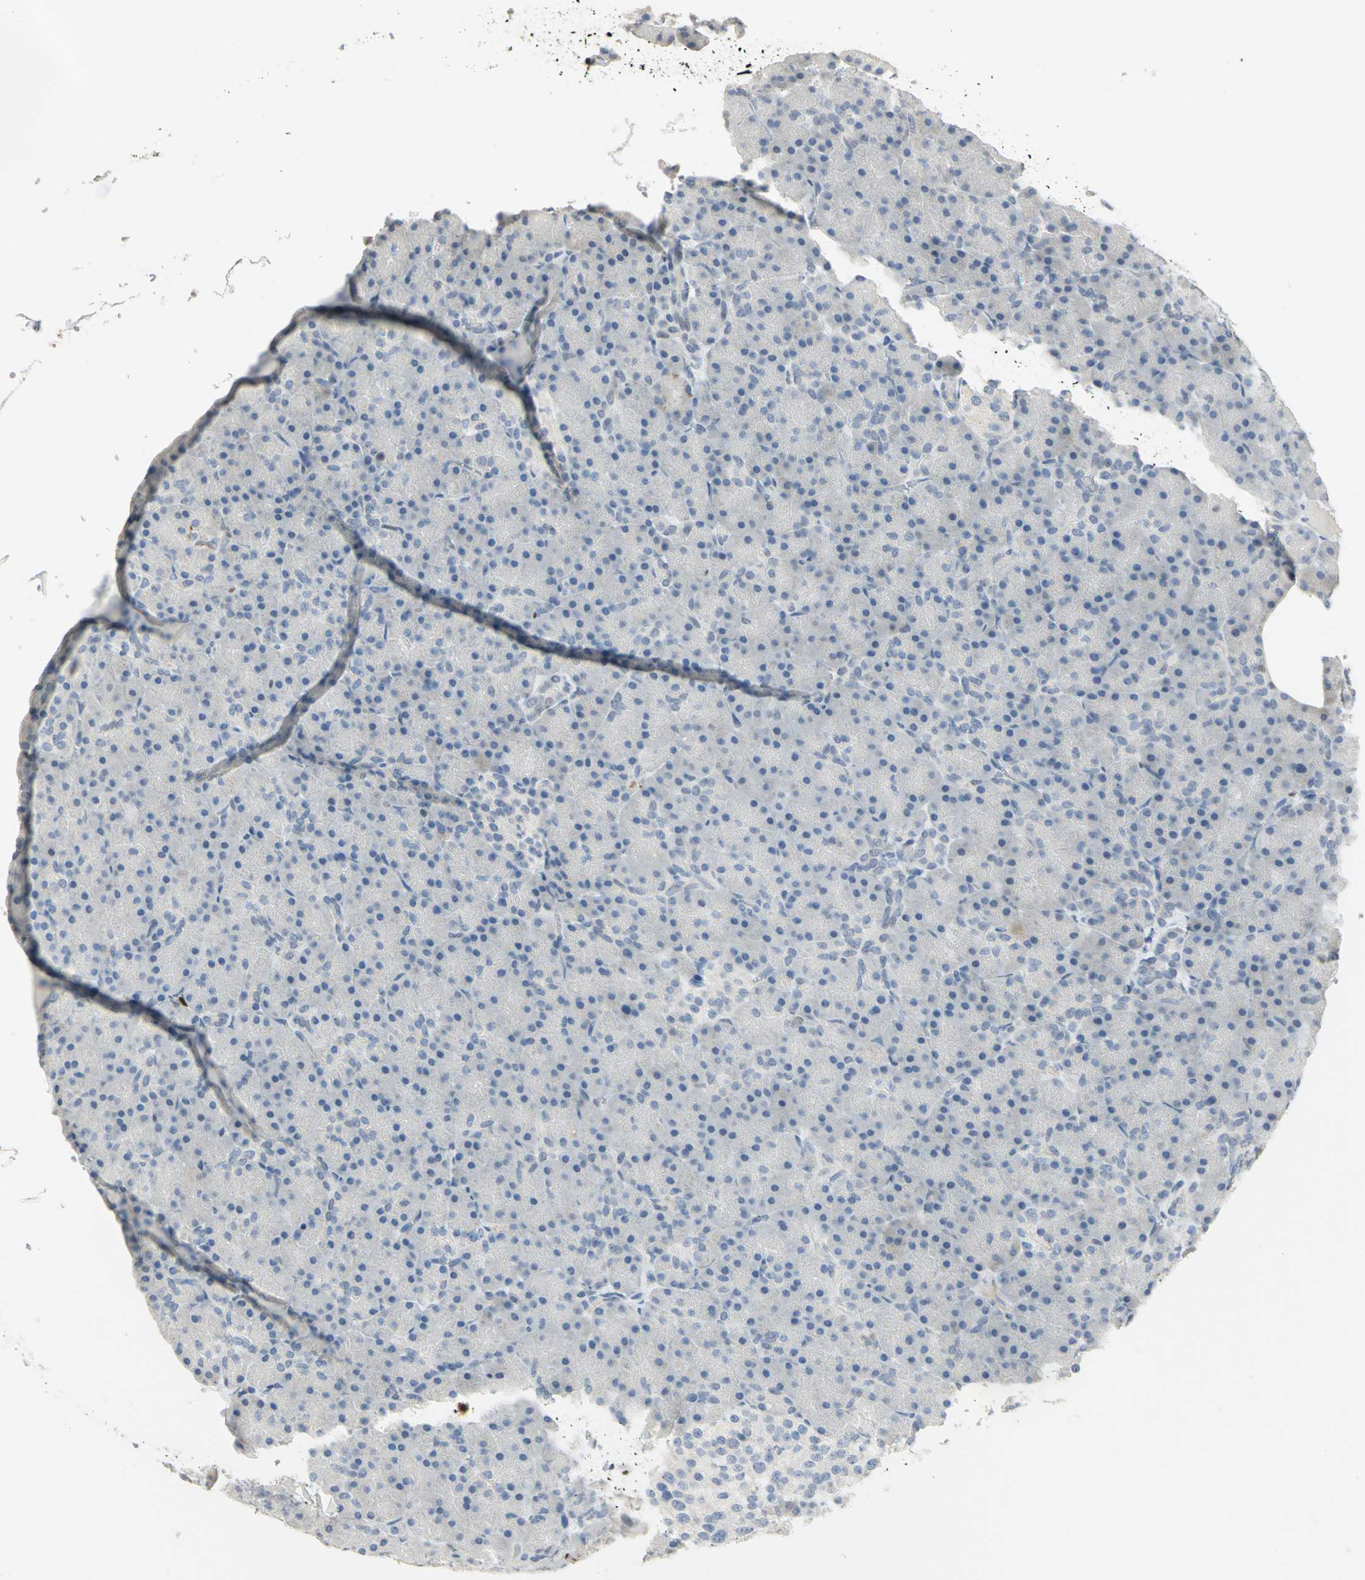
{"staining": {"intensity": "negative", "quantity": "none", "location": "none"}, "tissue": "pancreas", "cell_type": "Exocrine glandular cells", "image_type": "normal", "snomed": [{"axis": "morphology", "description": "Normal tissue, NOS"}, {"axis": "topography", "description": "Pancreas"}], "caption": "Immunohistochemistry of normal pancreas exhibits no positivity in exocrine glandular cells. (Brightfield microscopy of DAB immunohistochemistry (IHC) at high magnification).", "gene": "BCL6", "patient": {"sex": "female", "age": 43}}